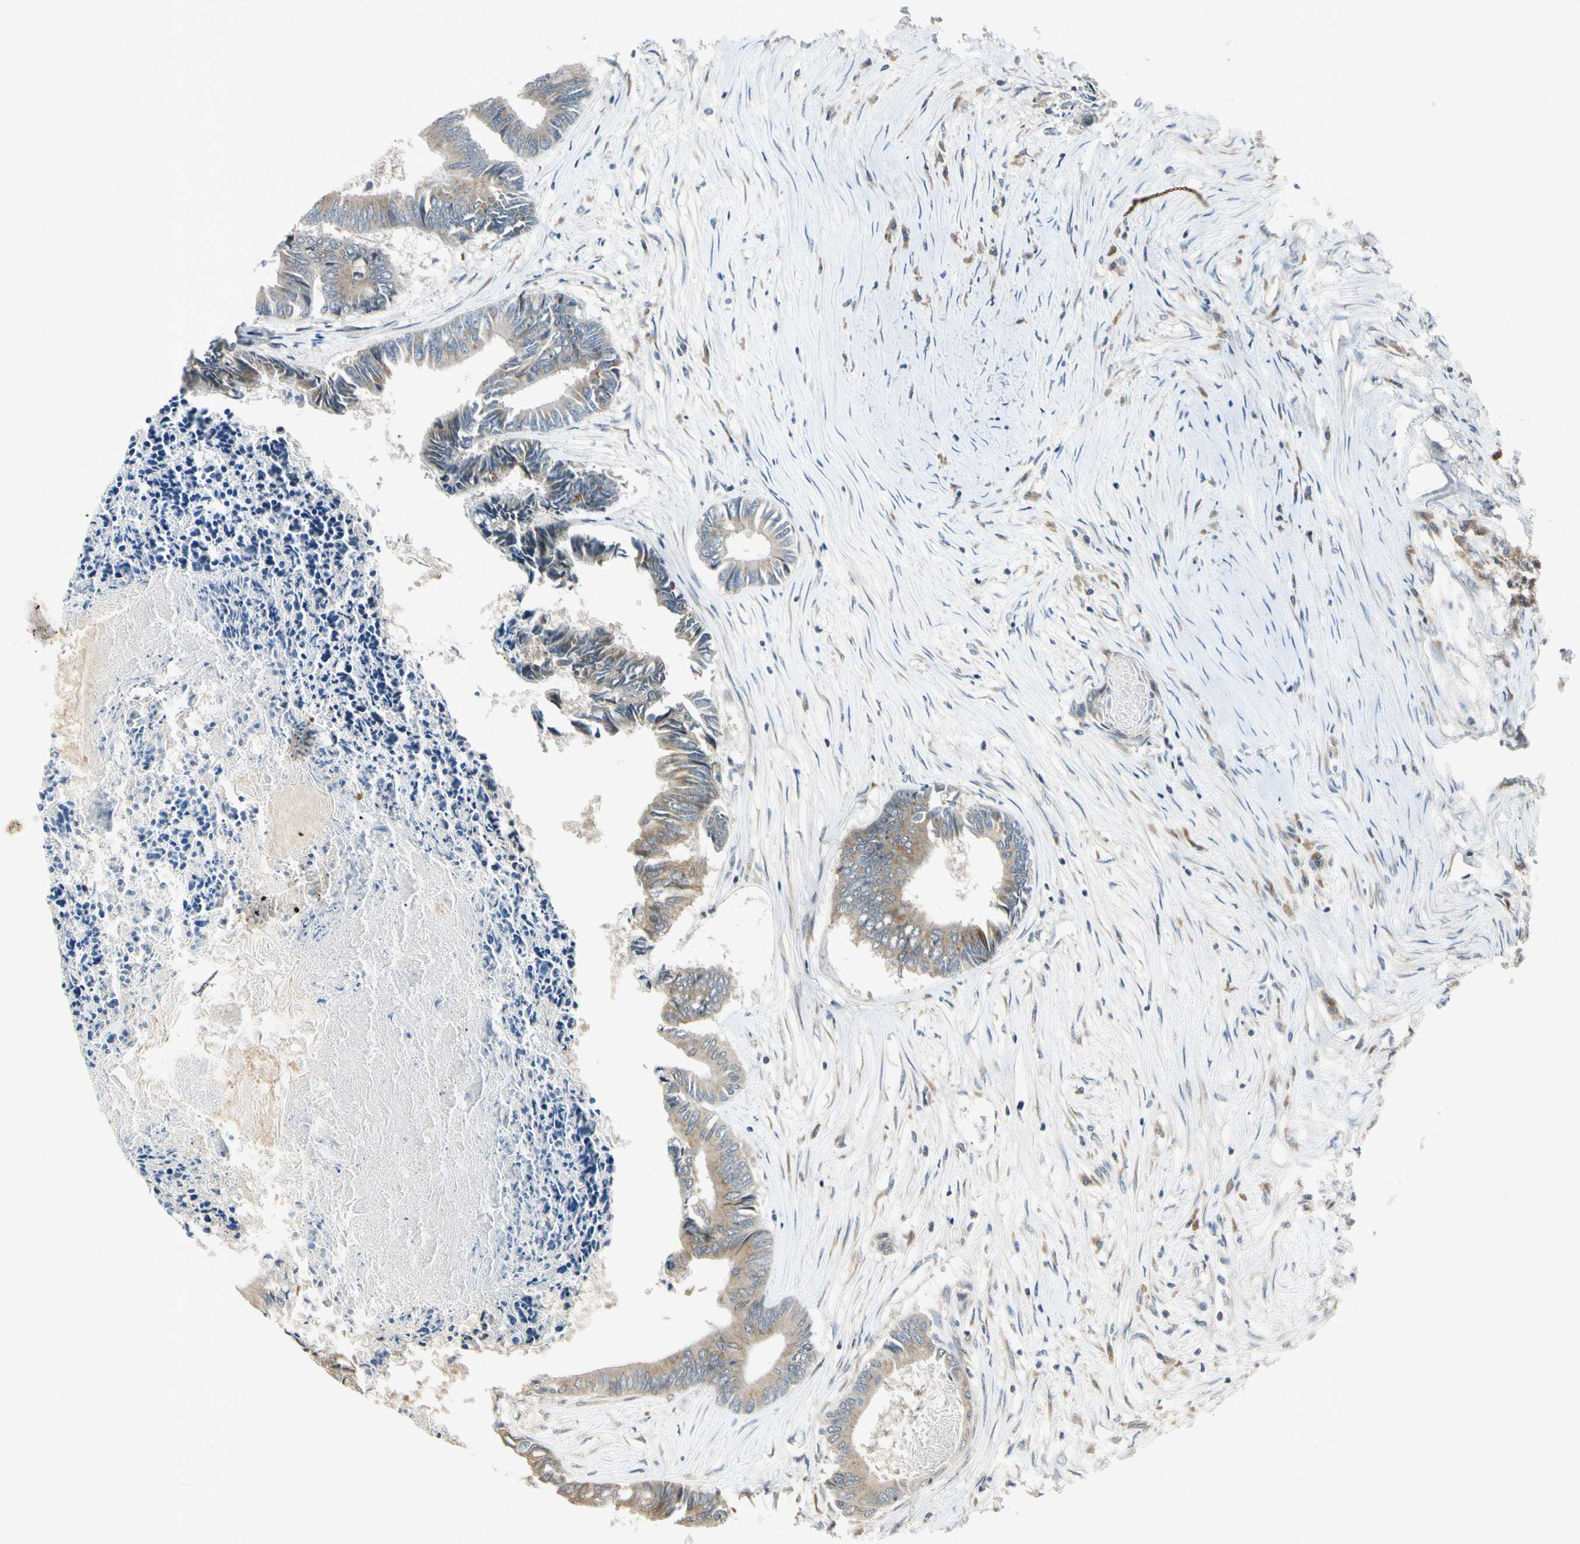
{"staining": {"intensity": "weak", "quantity": "25%-75%", "location": "cytoplasmic/membranous"}, "tissue": "colorectal cancer", "cell_type": "Tumor cells", "image_type": "cancer", "snomed": [{"axis": "morphology", "description": "Adenocarcinoma, NOS"}, {"axis": "topography", "description": "Rectum"}], "caption": "Immunohistochemistry histopathology image of human adenocarcinoma (colorectal) stained for a protein (brown), which demonstrates low levels of weak cytoplasmic/membranous positivity in approximately 25%-75% of tumor cells.", "gene": "RPS6KB2", "patient": {"sex": "male", "age": 63}}